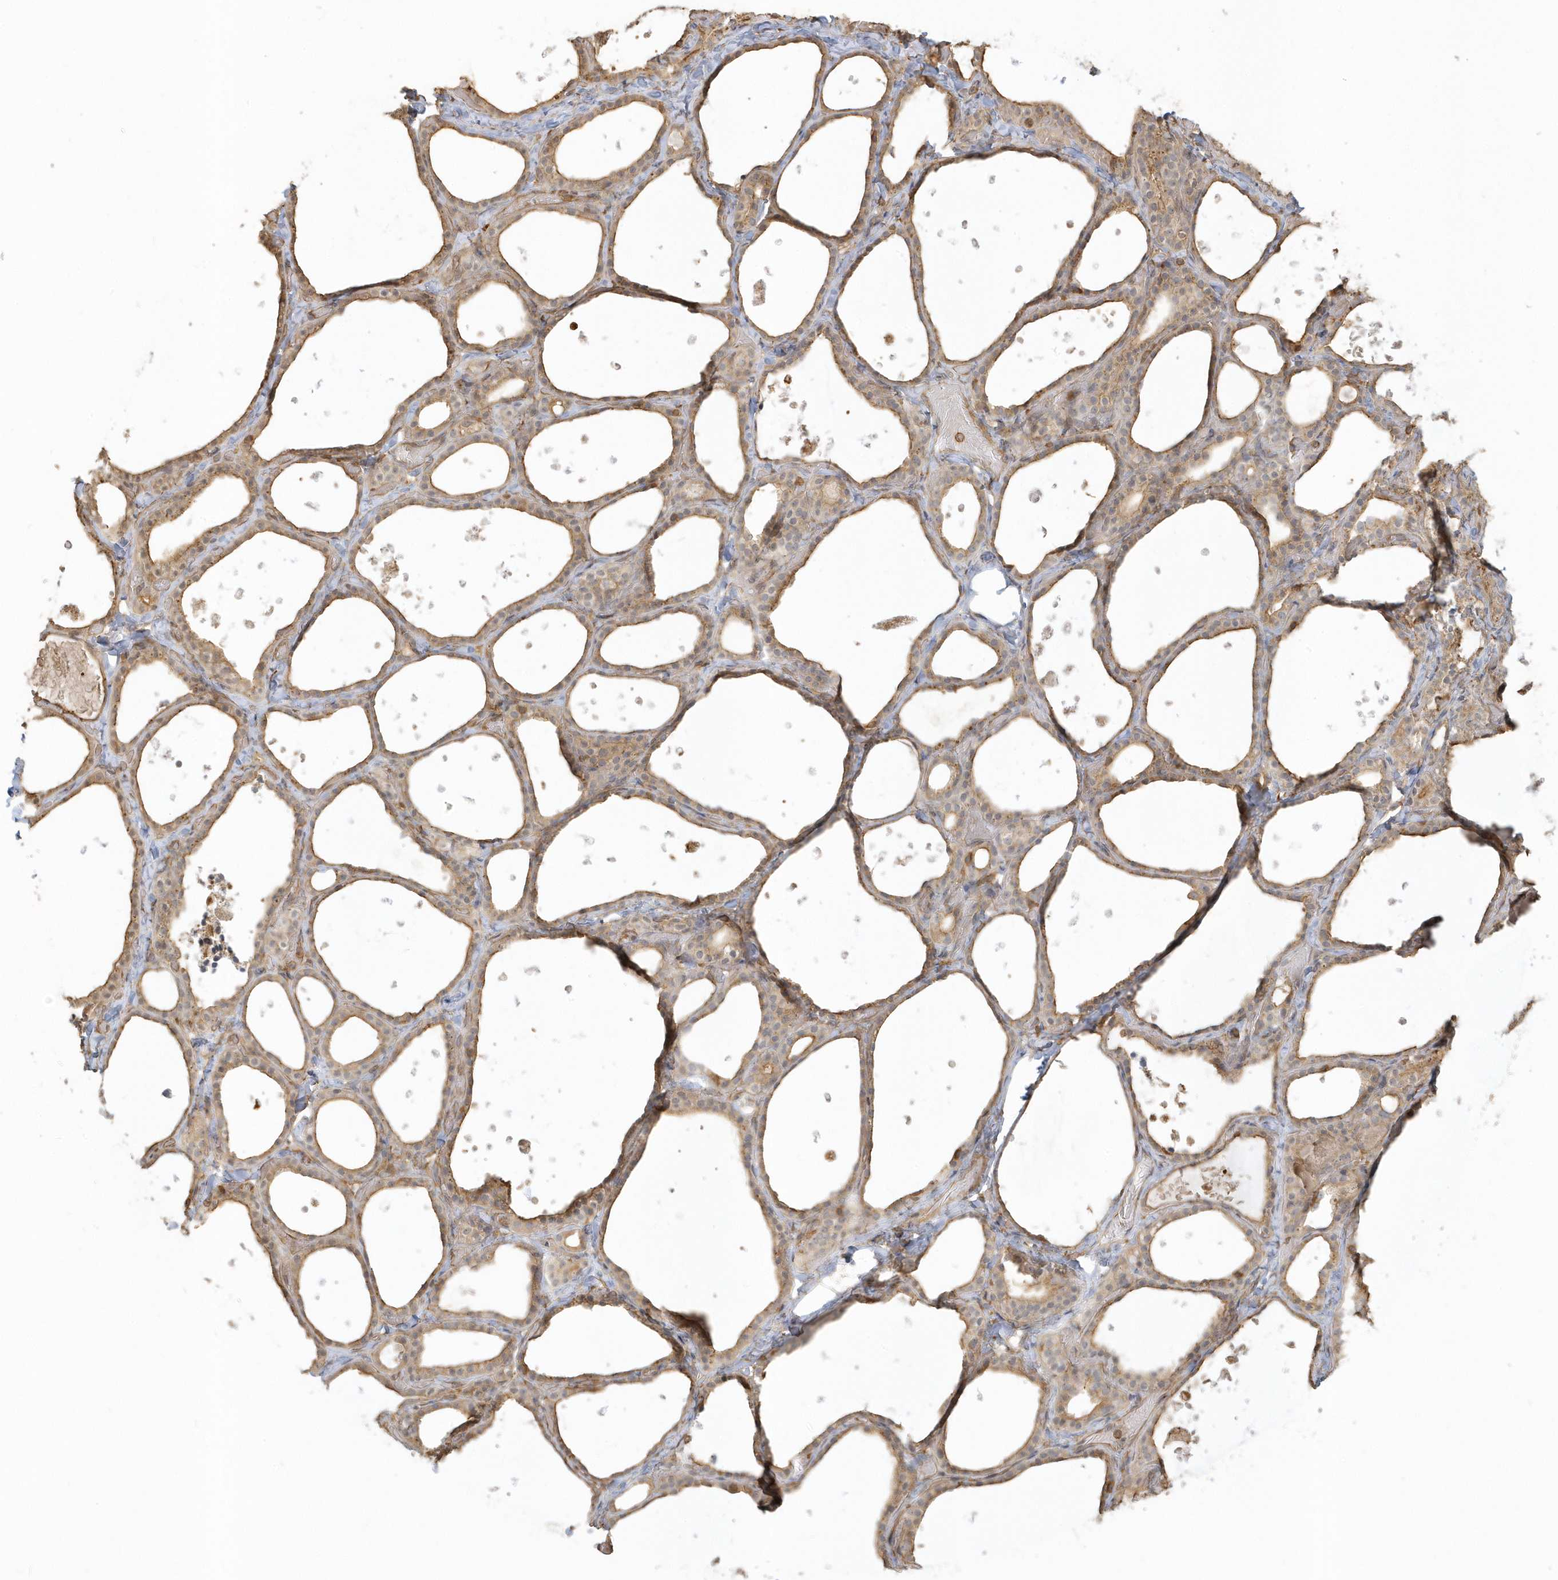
{"staining": {"intensity": "moderate", "quantity": ">75%", "location": "cytoplasmic/membranous"}, "tissue": "thyroid gland", "cell_type": "Glandular cells", "image_type": "normal", "snomed": [{"axis": "morphology", "description": "Normal tissue, NOS"}, {"axis": "topography", "description": "Thyroid gland"}], "caption": "This histopathology image shows immunohistochemistry (IHC) staining of unremarkable thyroid gland, with medium moderate cytoplasmic/membranous expression in about >75% of glandular cells.", "gene": "ZBTB8A", "patient": {"sex": "female", "age": 44}}